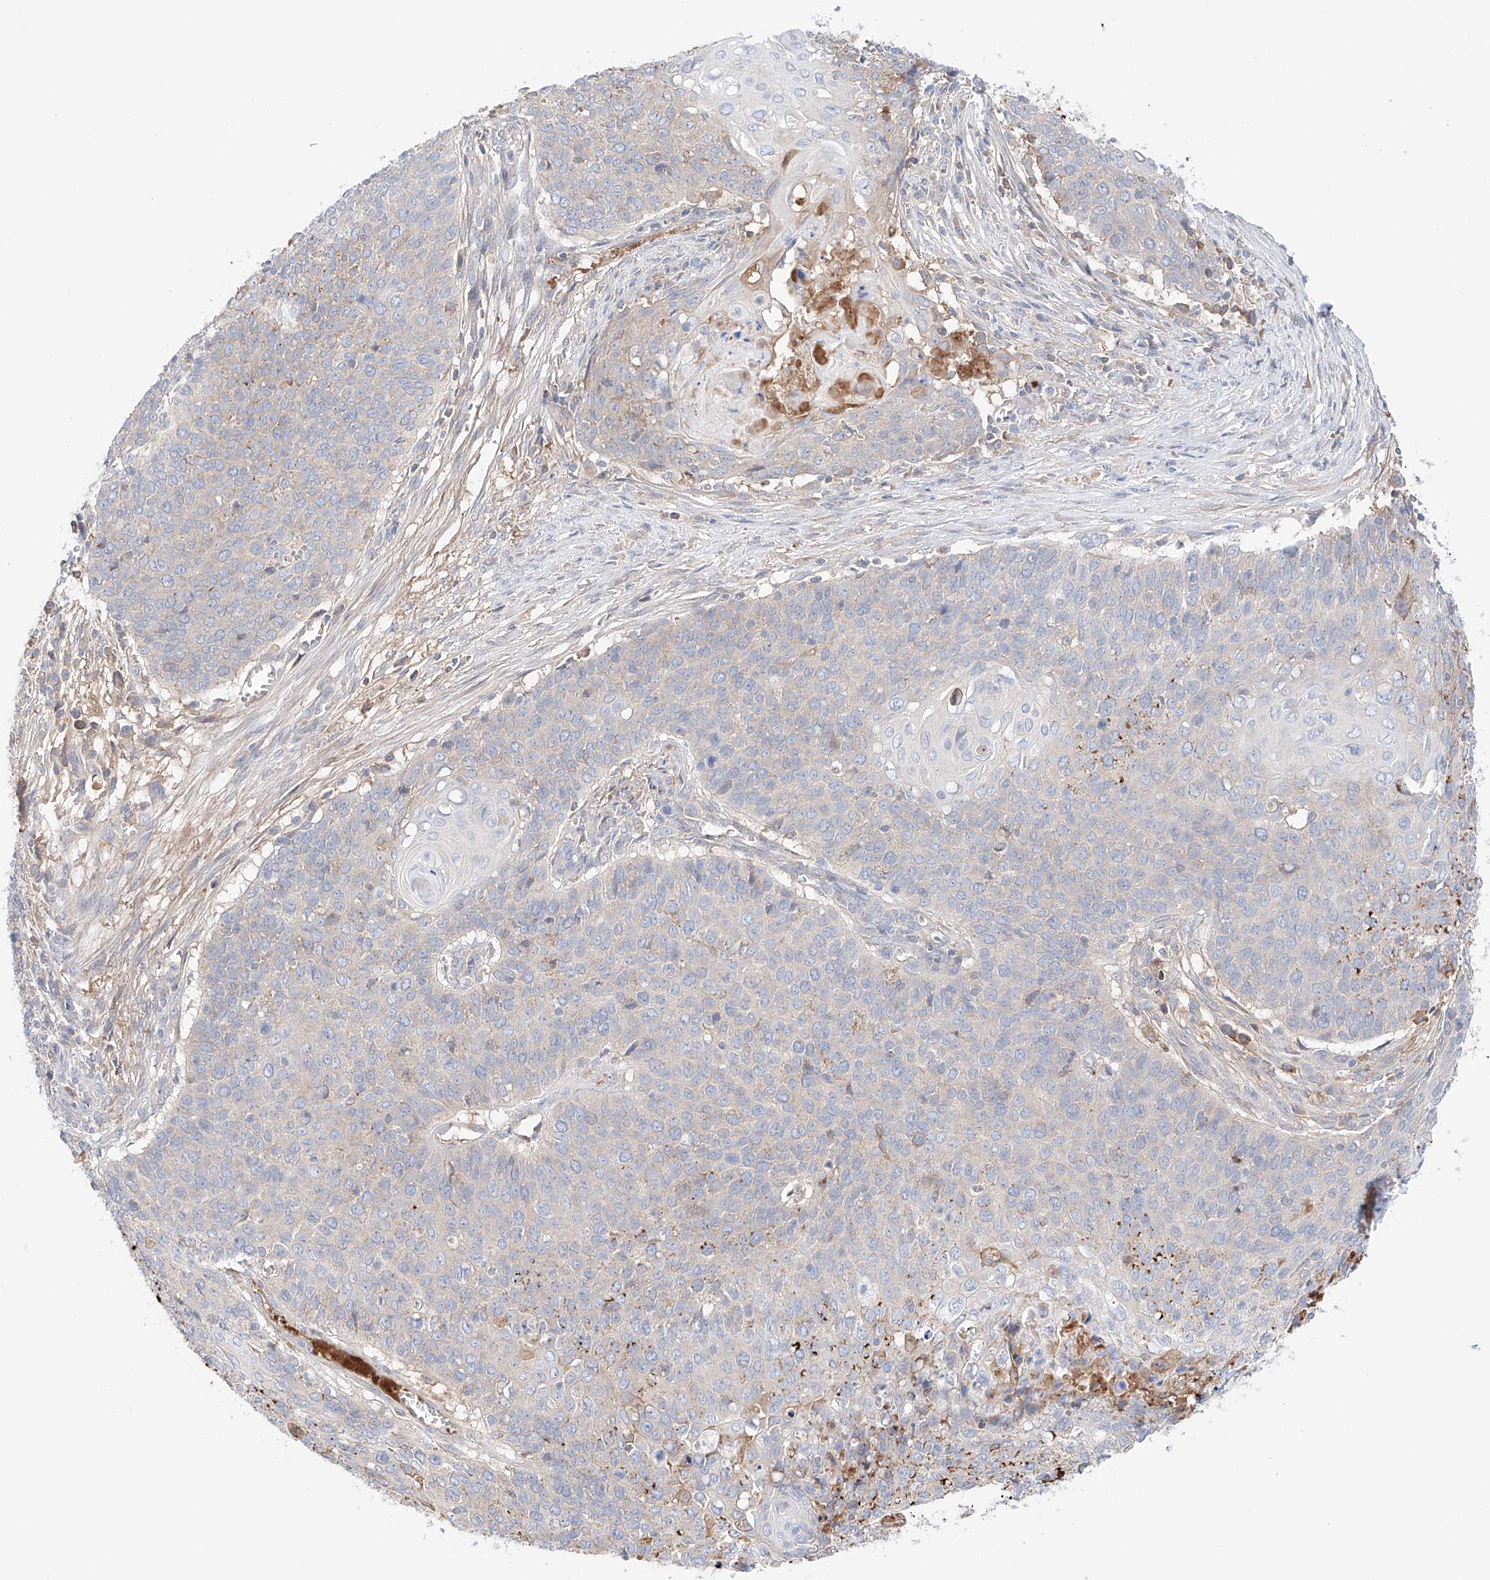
{"staining": {"intensity": "negative", "quantity": "none", "location": "none"}, "tissue": "cervical cancer", "cell_type": "Tumor cells", "image_type": "cancer", "snomed": [{"axis": "morphology", "description": "Squamous cell carcinoma, NOS"}, {"axis": "topography", "description": "Cervix"}], "caption": "Cervical cancer was stained to show a protein in brown. There is no significant expression in tumor cells. Brightfield microscopy of IHC stained with DAB (3,3'-diaminobenzidine) (brown) and hematoxylin (blue), captured at high magnification.", "gene": "PGGT1B", "patient": {"sex": "female", "age": 39}}